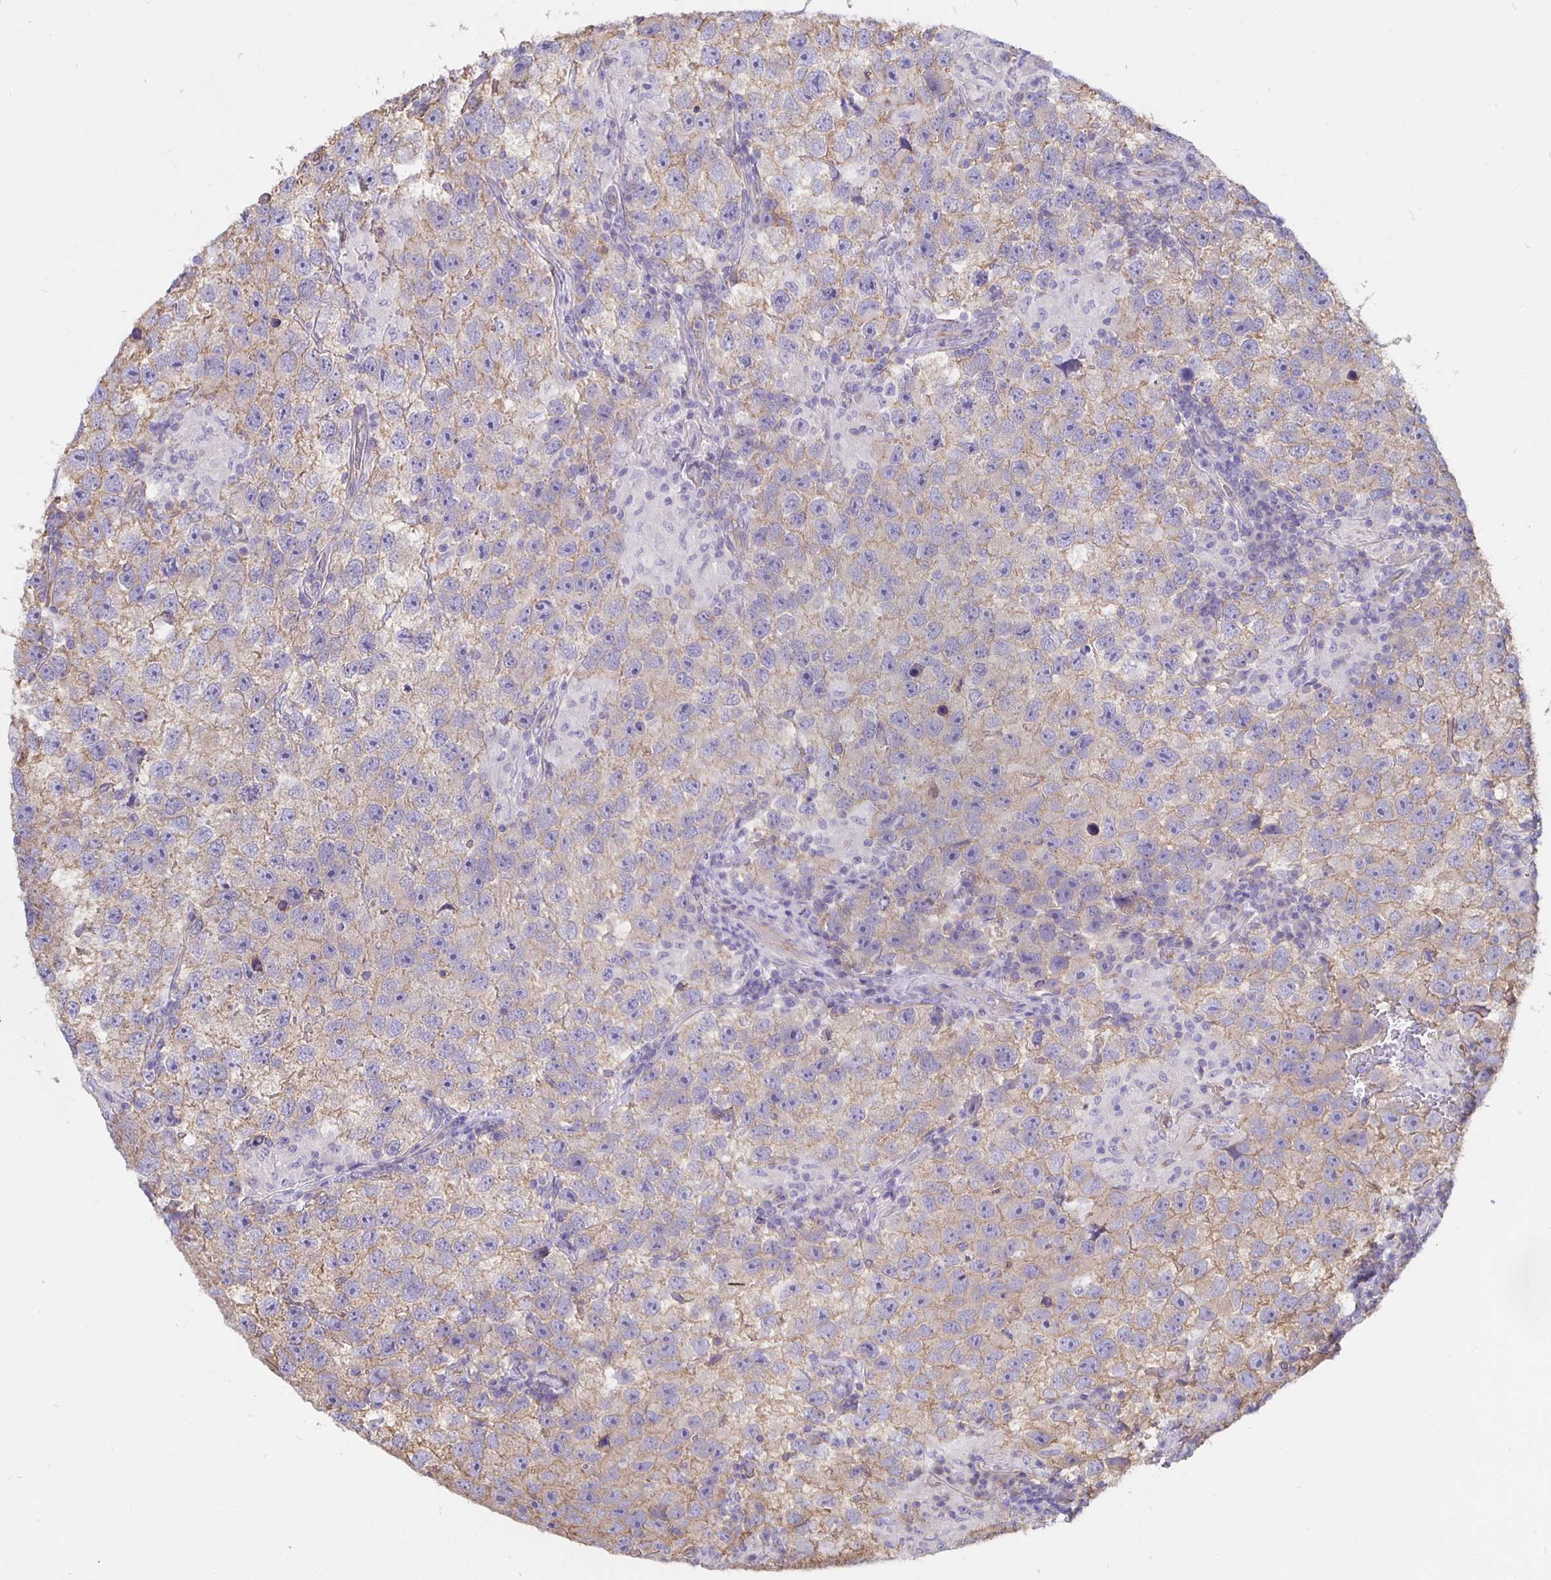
{"staining": {"intensity": "moderate", "quantity": "25%-75%", "location": "cytoplasmic/membranous"}, "tissue": "testis cancer", "cell_type": "Tumor cells", "image_type": "cancer", "snomed": [{"axis": "morphology", "description": "Seminoma, NOS"}, {"axis": "topography", "description": "Testis"}], "caption": "DAB immunohistochemical staining of testis seminoma demonstrates moderate cytoplasmic/membranous protein staining in about 25%-75% of tumor cells.", "gene": "ARHGEF39", "patient": {"sex": "male", "age": 26}}